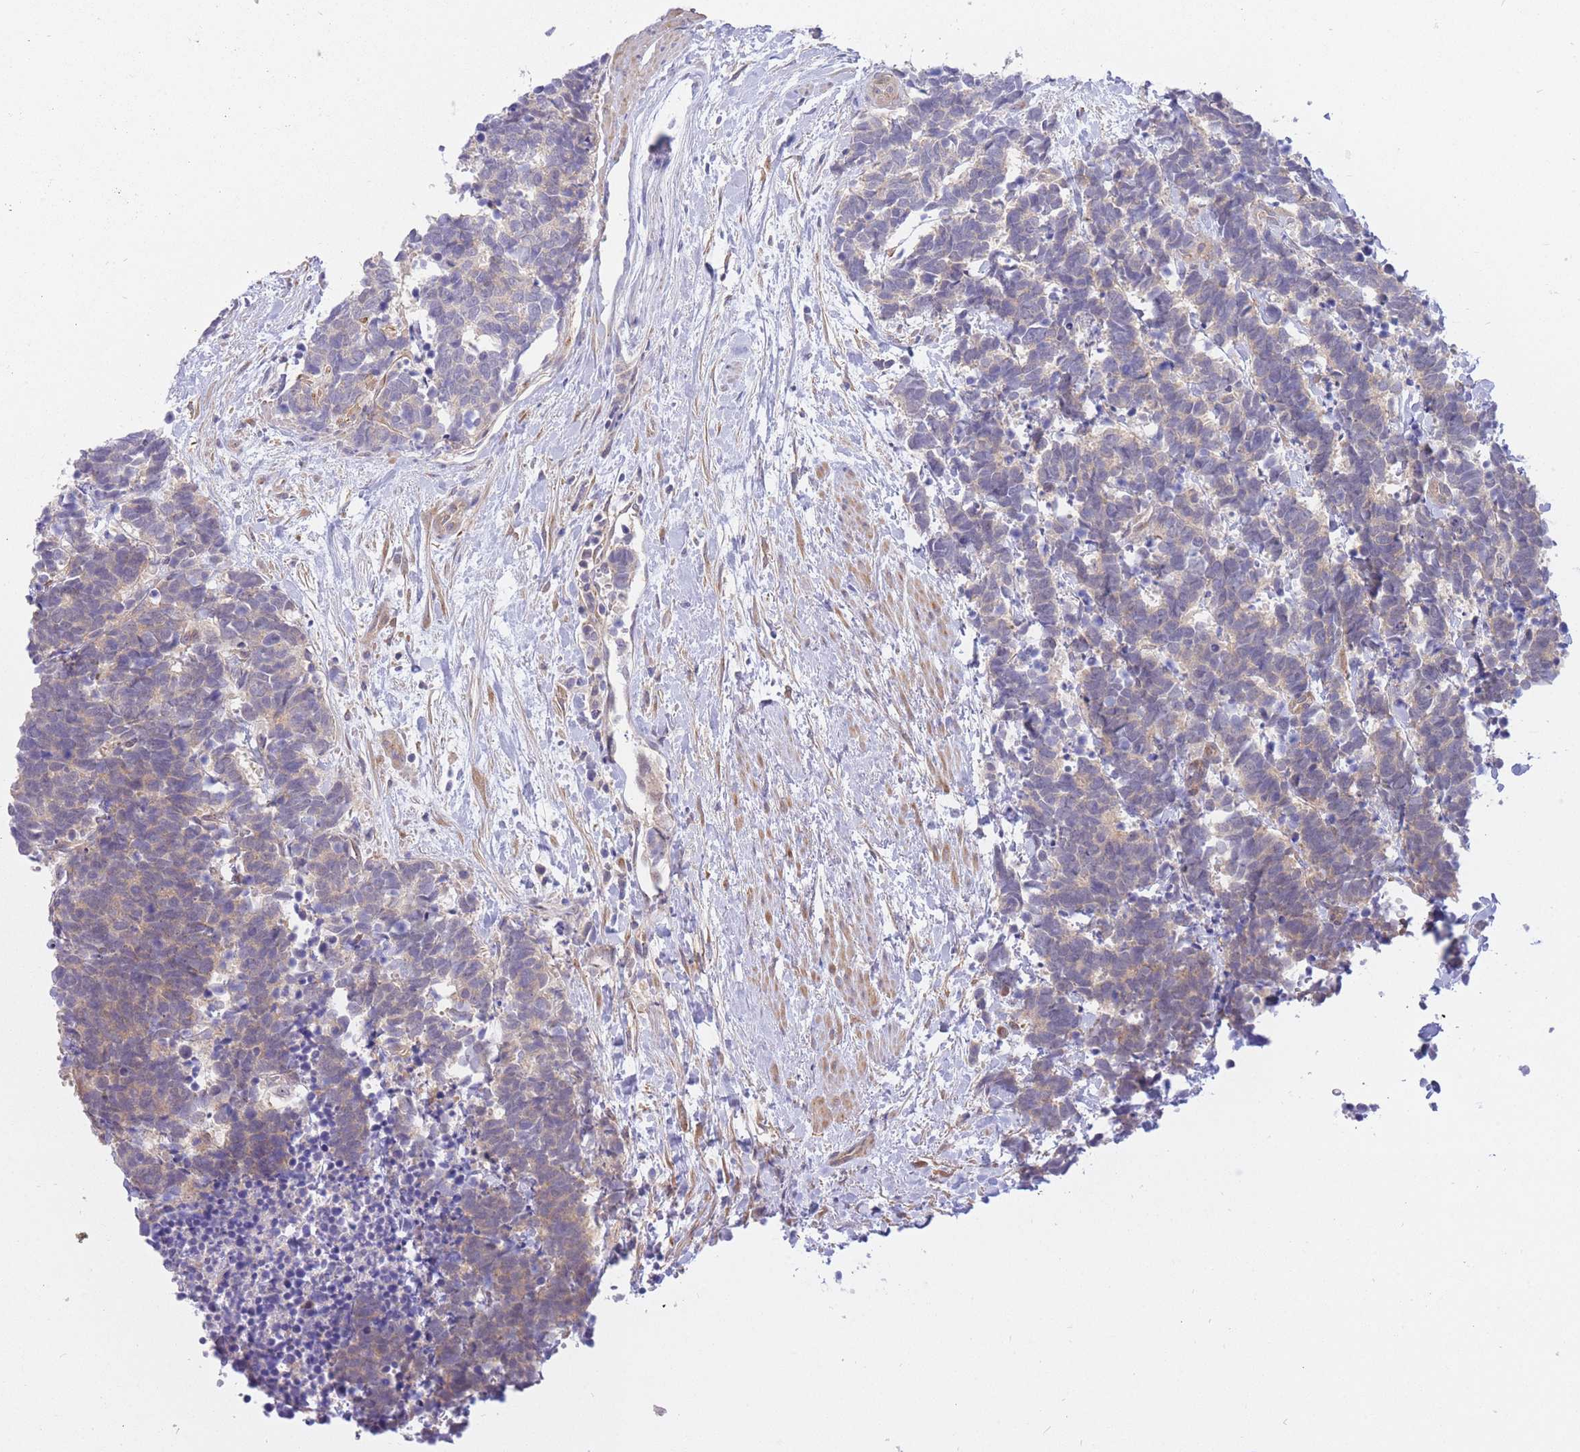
{"staining": {"intensity": "weak", "quantity": "<25%", "location": "cytoplasmic/membranous"}, "tissue": "carcinoid", "cell_type": "Tumor cells", "image_type": "cancer", "snomed": [{"axis": "morphology", "description": "Carcinoma, NOS"}, {"axis": "morphology", "description": "Carcinoid, malignant, NOS"}, {"axis": "topography", "description": "Prostate"}], "caption": "Immunohistochemical staining of human carcinoid demonstrates no significant expression in tumor cells.", "gene": "APOL4", "patient": {"sex": "male", "age": 57}}